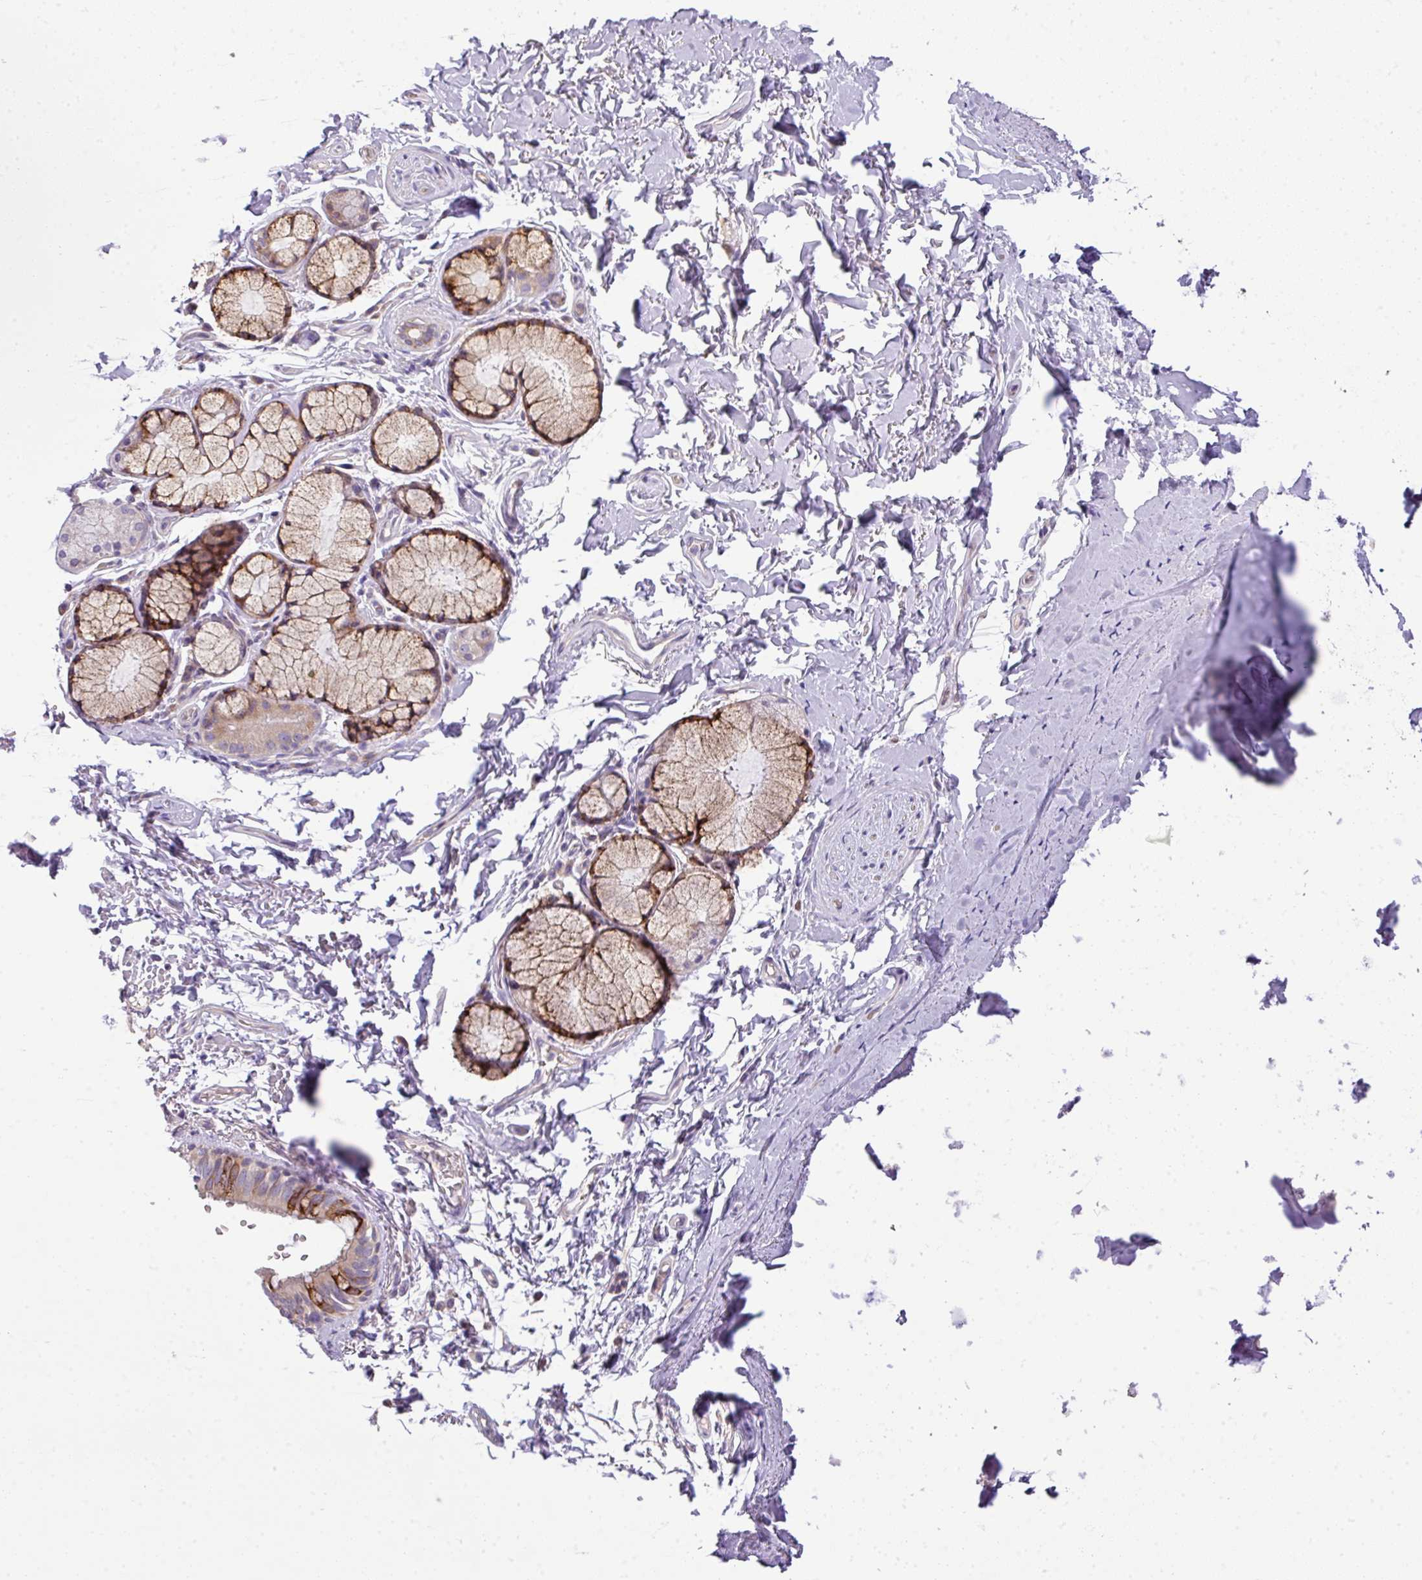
{"staining": {"intensity": "moderate", "quantity": "<25%", "location": "cytoplasmic/membranous"}, "tissue": "bronchus", "cell_type": "Respiratory epithelial cells", "image_type": "normal", "snomed": [{"axis": "morphology", "description": "Normal tissue, NOS"}, {"axis": "topography", "description": "Bronchus"}], "caption": "Moderate cytoplasmic/membranous staining is seen in approximately <25% of respiratory epithelial cells in benign bronchus.", "gene": "PIK3R5", "patient": {"sex": "male", "age": 70}}